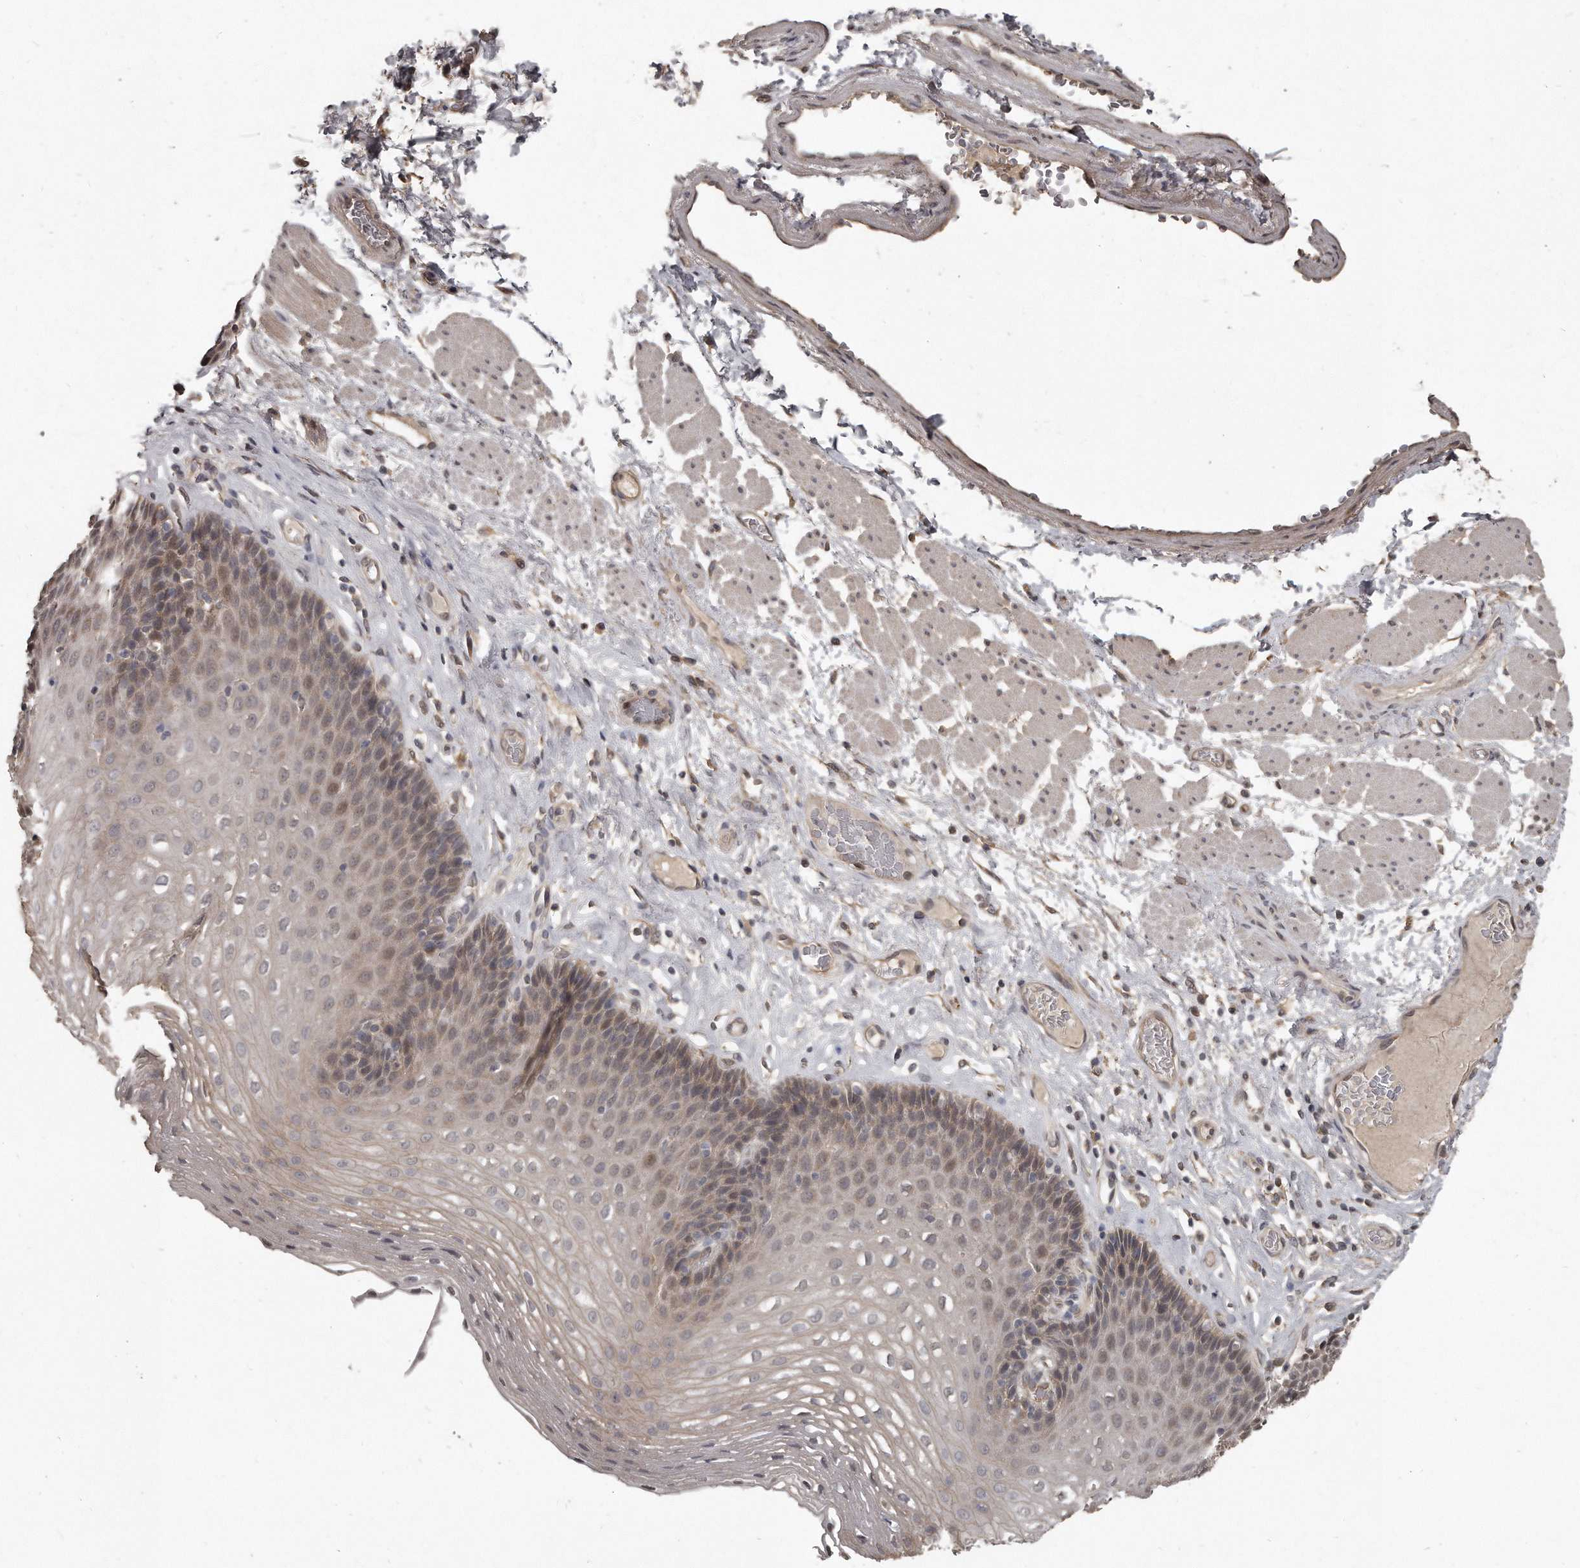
{"staining": {"intensity": "weak", "quantity": "<25%", "location": "cytoplasmic/membranous,nuclear"}, "tissue": "esophagus", "cell_type": "Squamous epithelial cells", "image_type": "normal", "snomed": [{"axis": "morphology", "description": "Normal tissue, NOS"}, {"axis": "topography", "description": "Esophagus"}], "caption": "An immunohistochemistry (IHC) image of normal esophagus is shown. There is no staining in squamous epithelial cells of esophagus.", "gene": "GRB10", "patient": {"sex": "female", "age": 66}}